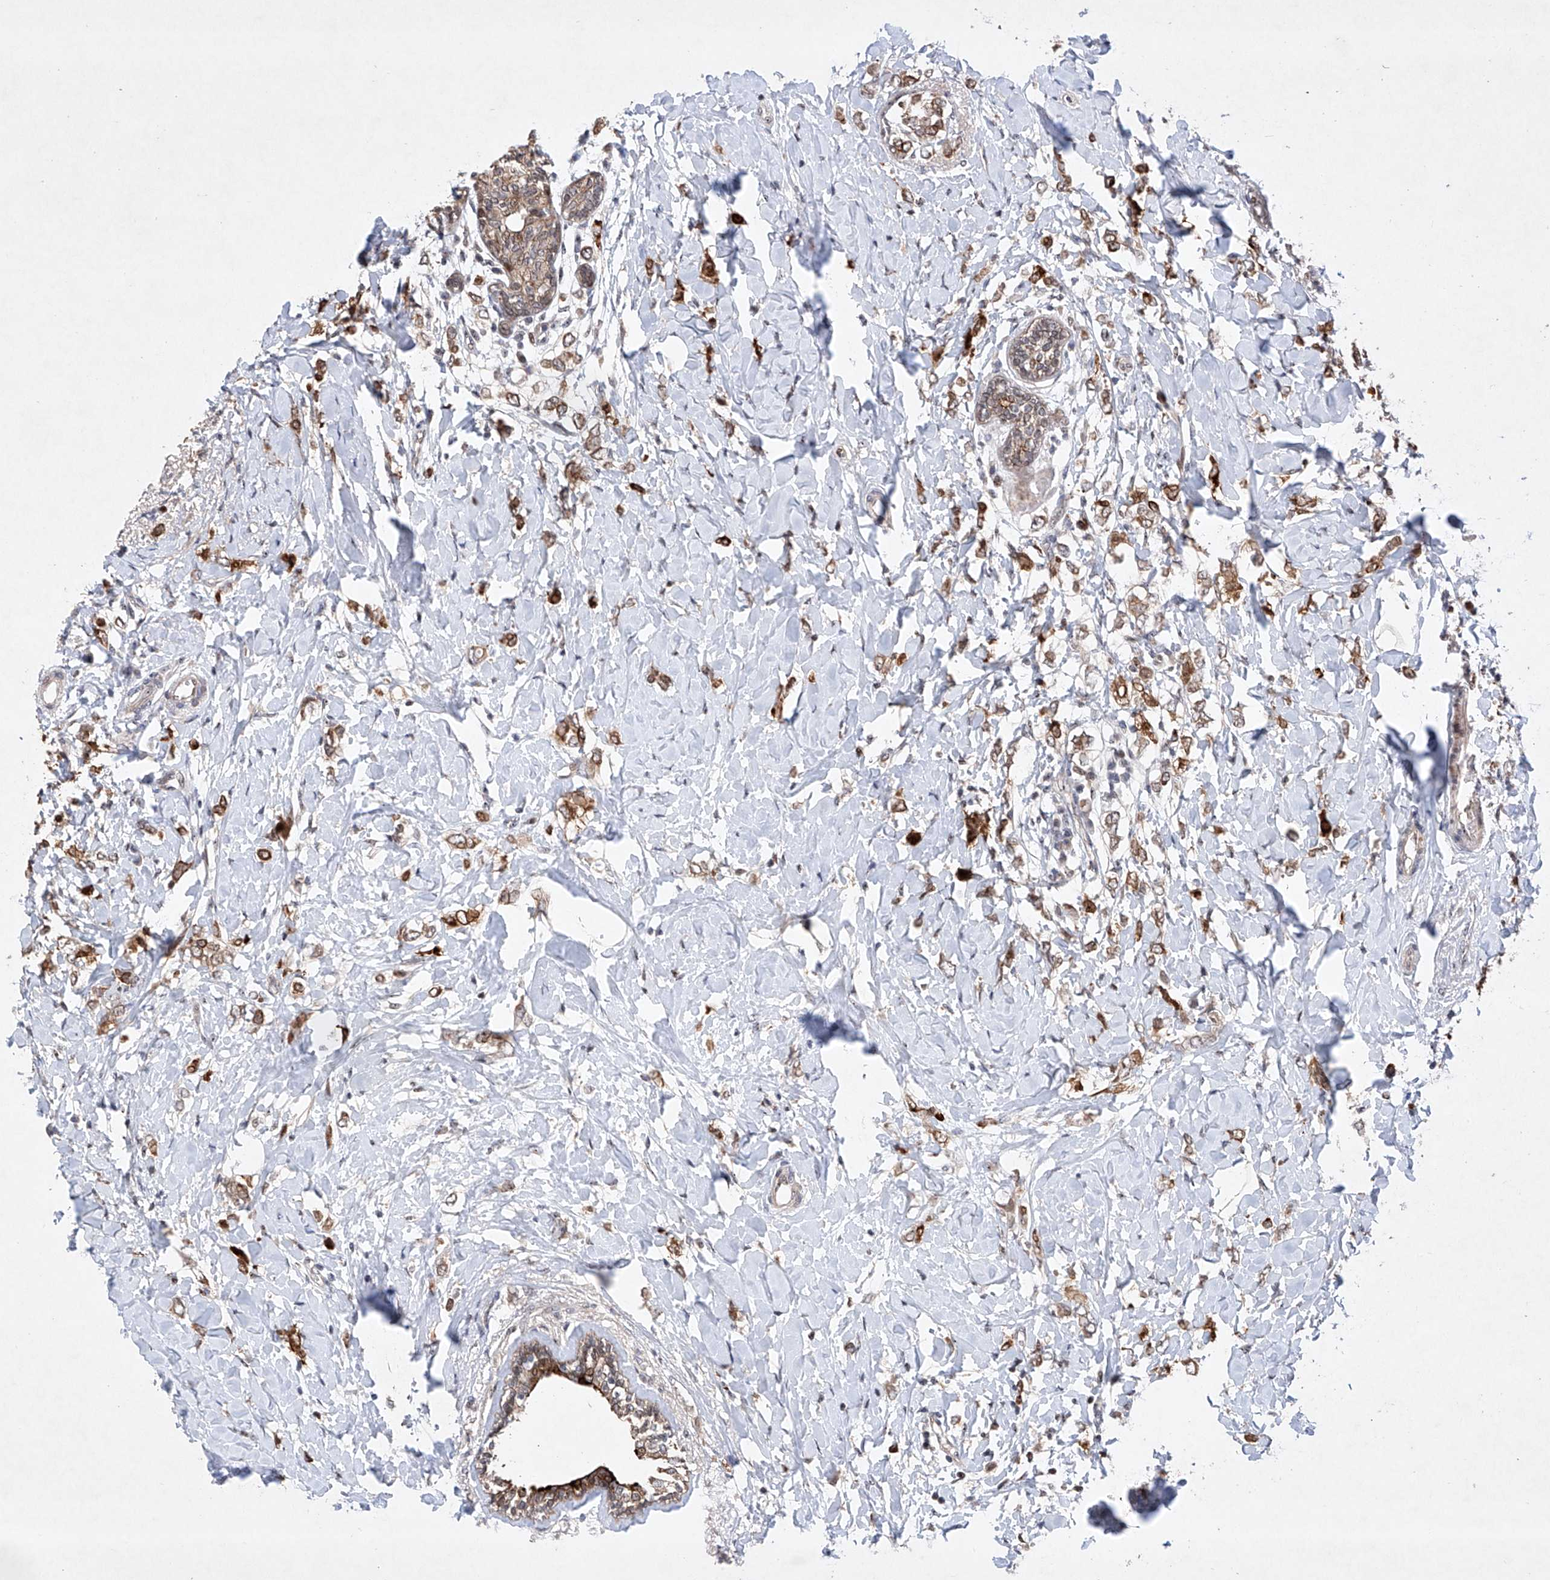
{"staining": {"intensity": "moderate", "quantity": ">75%", "location": "cytoplasmic/membranous"}, "tissue": "breast cancer", "cell_type": "Tumor cells", "image_type": "cancer", "snomed": [{"axis": "morphology", "description": "Normal tissue, NOS"}, {"axis": "morphology", "description": "Lobular carcinoma"}, {"axis": "topography", "description": "Breast"}], "caption": "Protein expression analysis of human breast cancer (lobular carcinoma) reveals moderate cytoplasmic/membranous staining in approximately >75% of tumor cells. Using DAB (3,3'-diaminobenzidine) (brown) and hematoxylin (blue) stains, captured at high magnification using brightfield microscopy.", "gene": "AFG1L", "patient": {"sex": "female", "age": 47}}